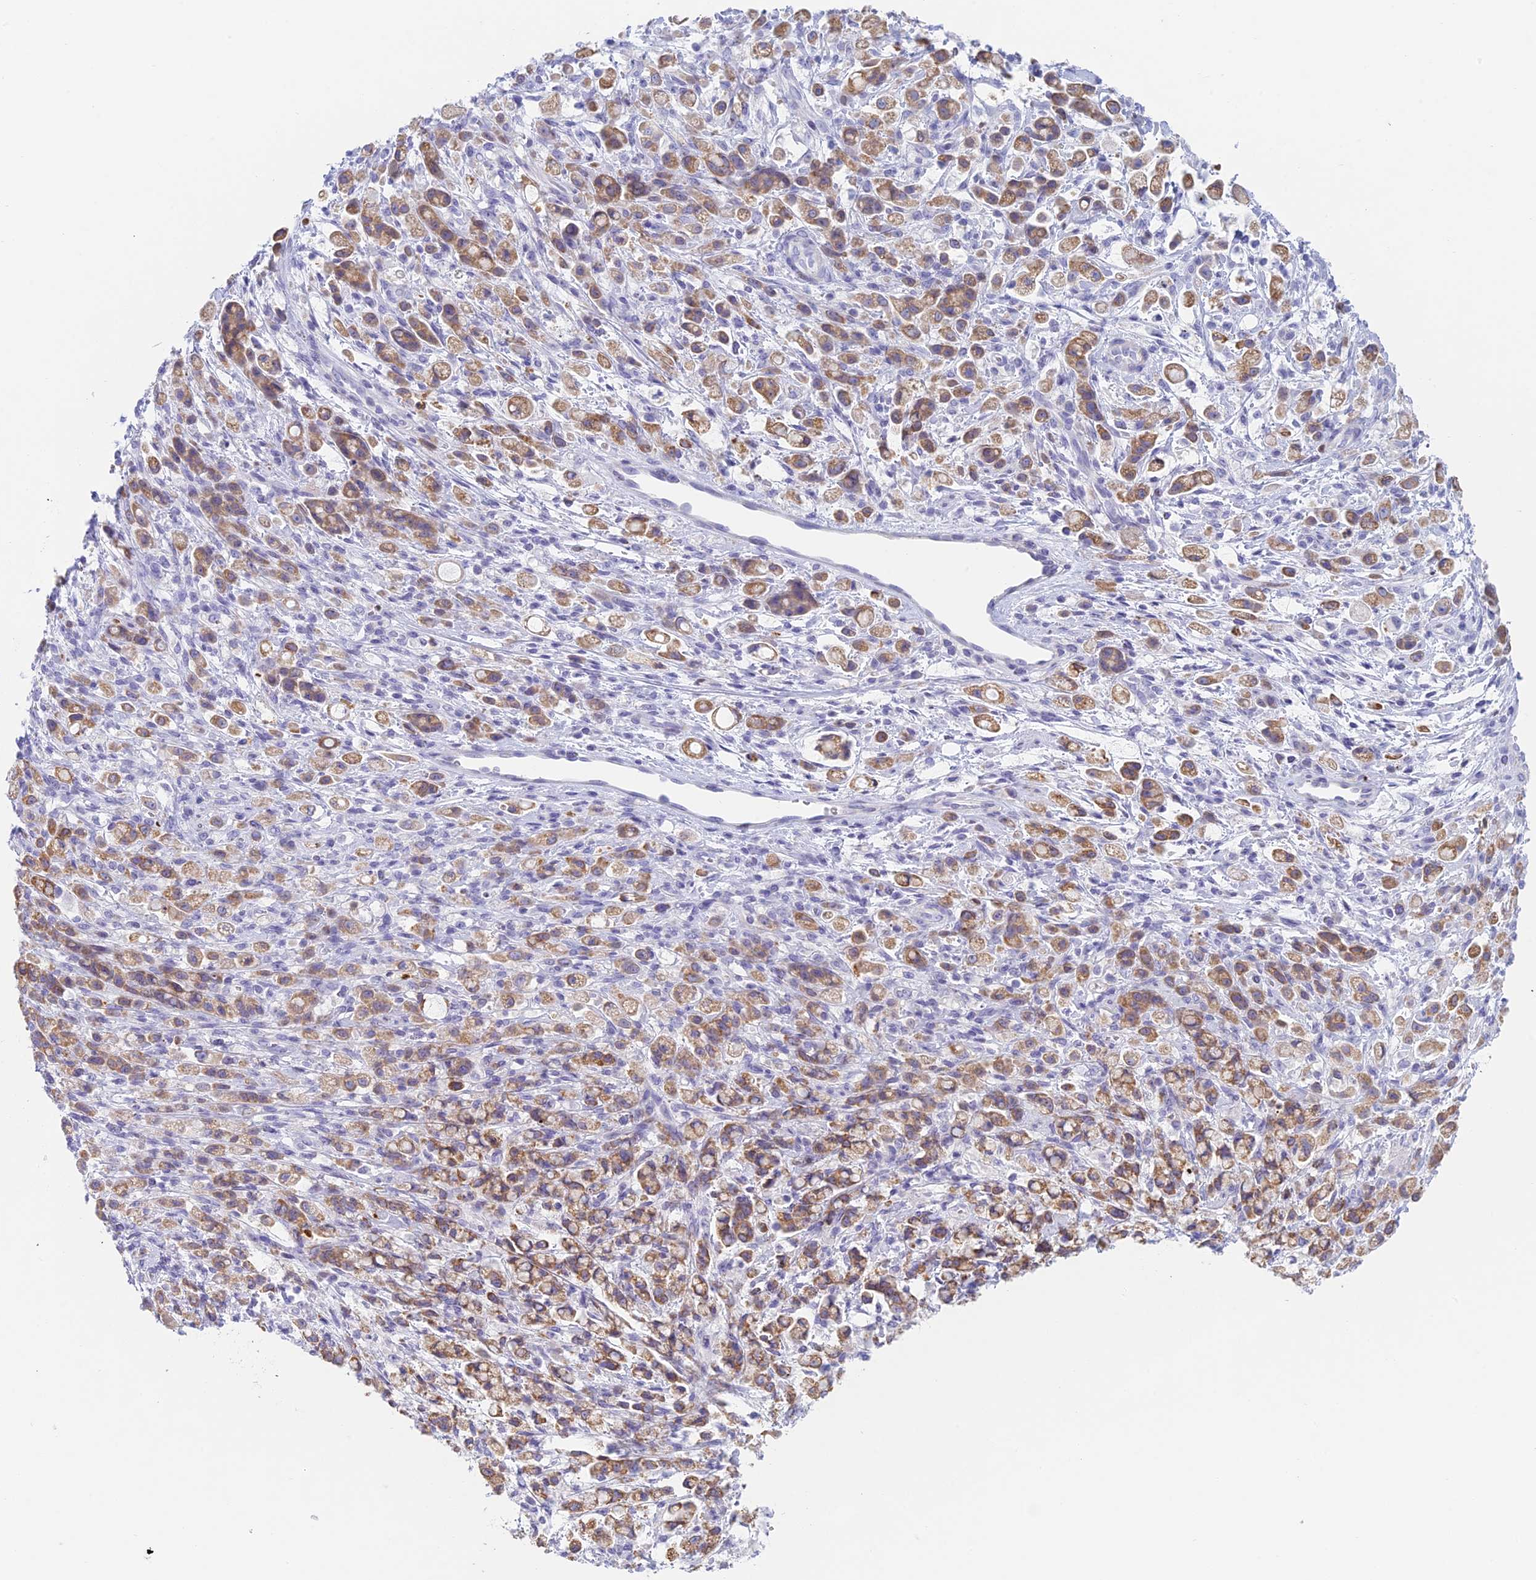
{"staining": {"intensity": "moderate", "quantity": ">75%", "location": "cytoplasmic/membranous"}, "tissue": "stomach cancer", "cell_type": "Tumor cells", "image_type": "cancer", "snomed": [{"axis": "morphology", "description": "Adenocarcinoma, NOS"}, {"axis": "topography", "description": "Stomach"}], "caption": "Immunohistochemistry of human stomach cancer (adenocarcinoma) displays medium levels of moderate cytoplasmic/membranous expression in approximately >75% of tumor cells.", "gene": "REXO5", "patient": {"sex": "female", "age": 60}}